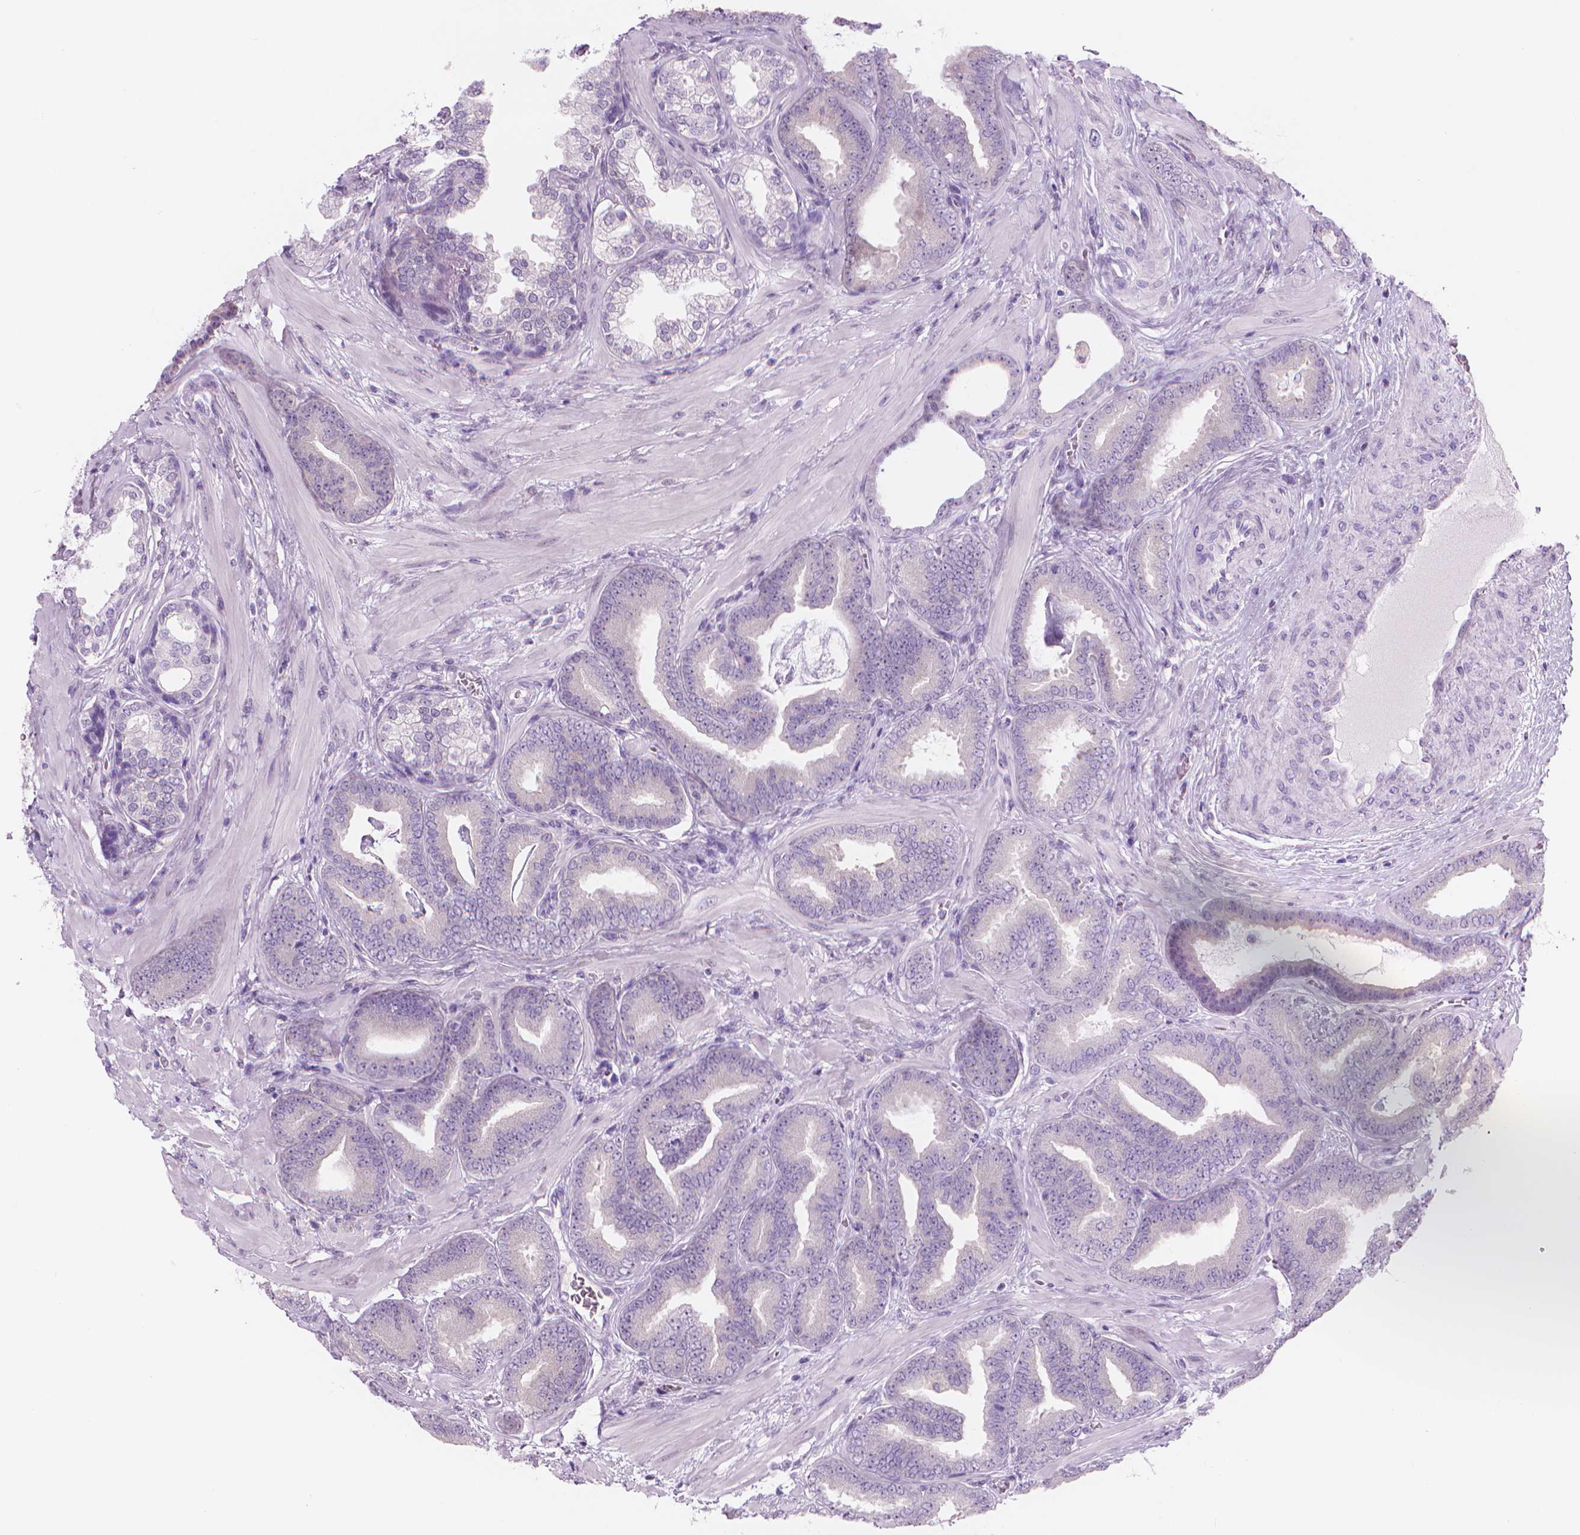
{"staining": {"intensity": "negative", "quantity": "none", "location": "none"}, "tissue": "prostate cancer", "cell_type": "Tumor cells", "image_type": "cancer", "snomed": [{"axis": "morphology", "description": "Adenocarcinoma, Low grade"}, {"axis": "topography", "description": "Prostate"}], "caption": "Immunohistochemistry photomicrograph of neoplastic tissue: human adenocarcinoma (low-grade) (prostate) stained with DAB displays no significant protein positivity in tumor cells.", "gene": "ENSG00000187186", "patient": {"sex": "male", "age": 63}}